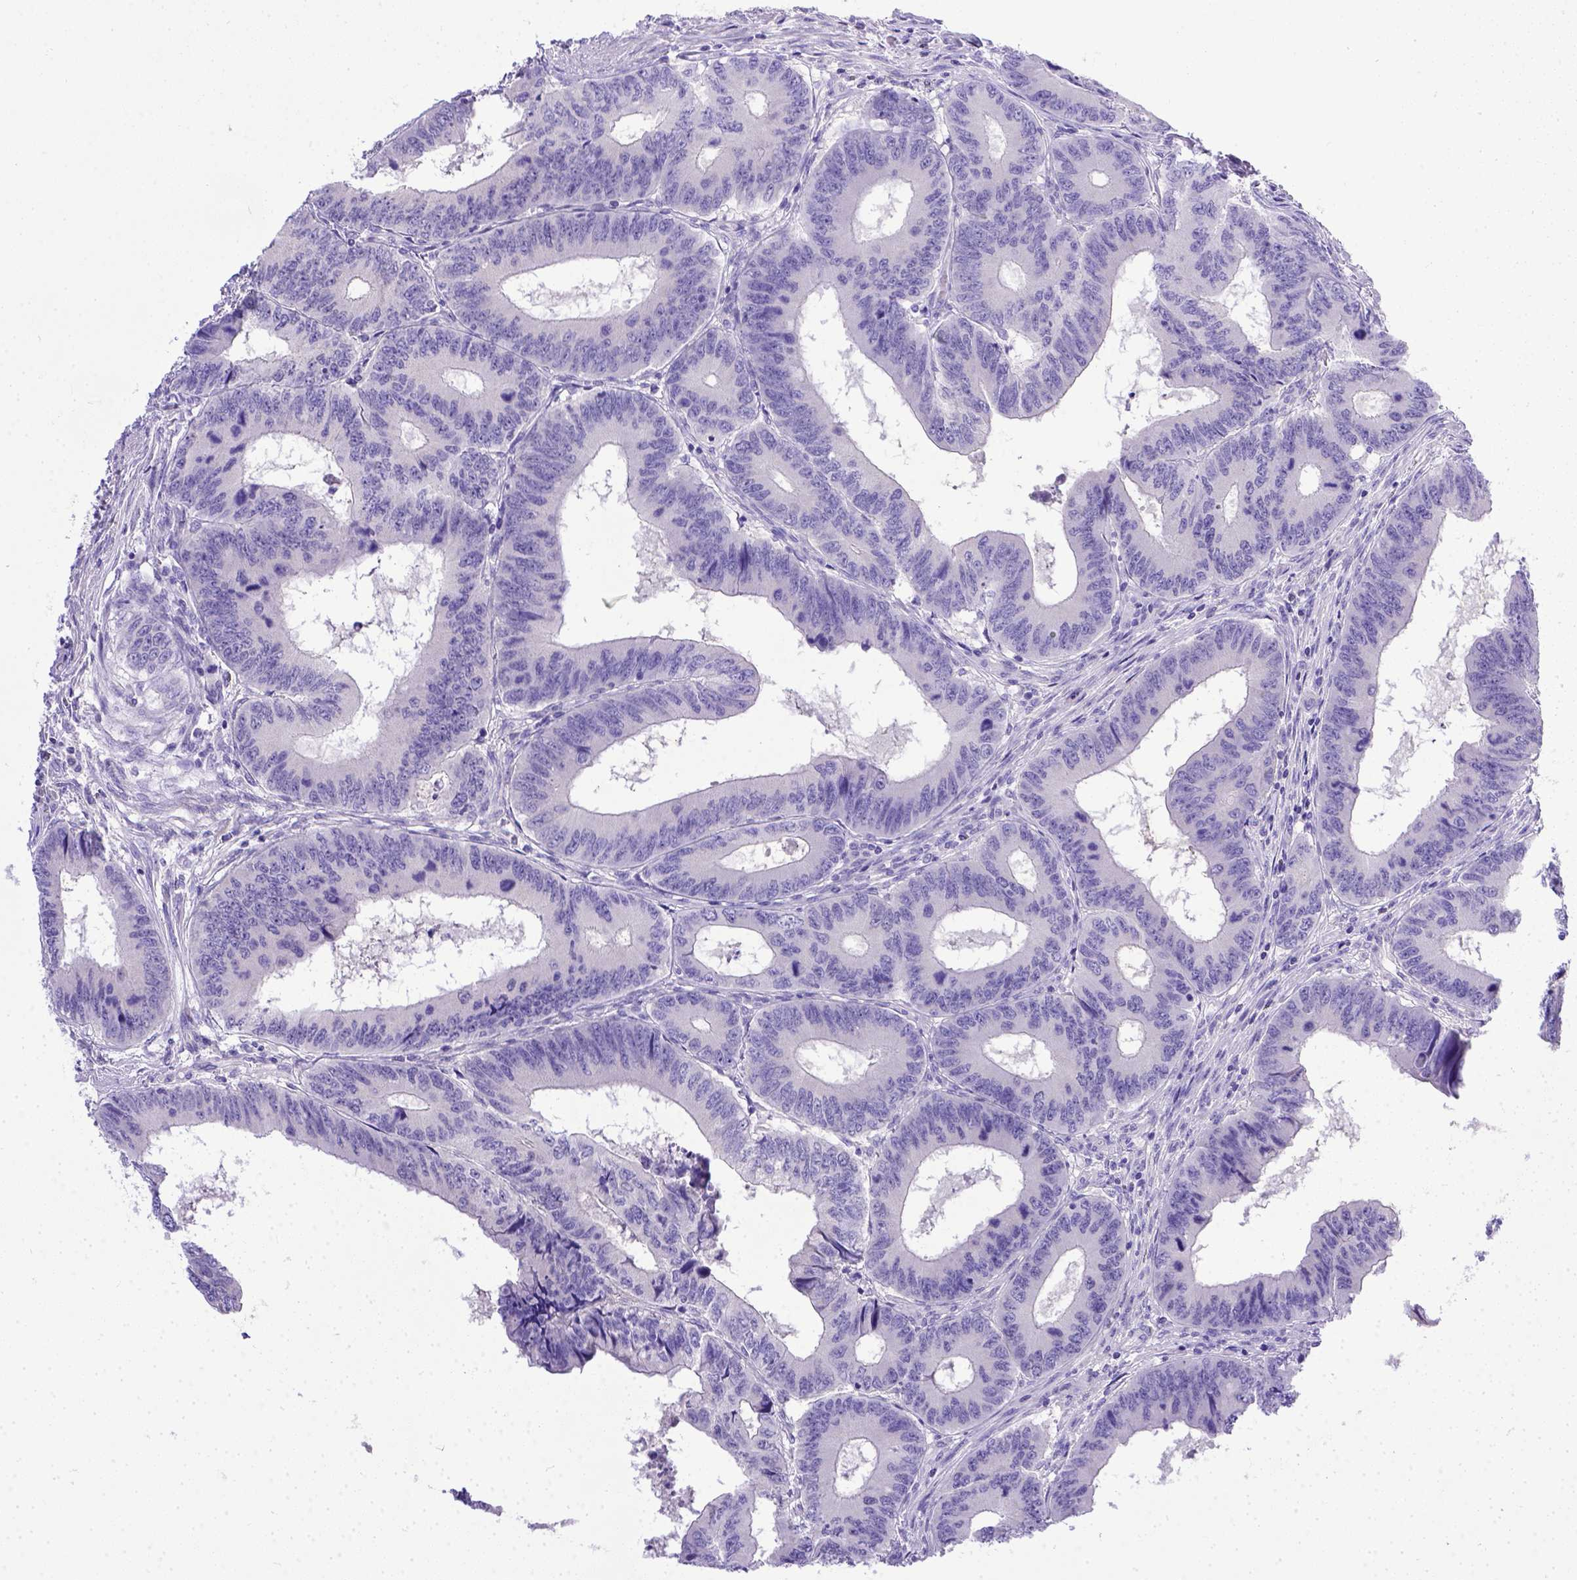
{"staining": {"intensity": "negative", "quantity": "none", "location": "none"}, "tissue": "colorectal cancer", "cell_type": "Tumor cells", "image_type": "cancer", "snomed": [{"axis": "morphology", "description": "Adenocarcinoma, NOS"}, {"axis": "topography", "description": "Colon"}], "caption": "Human colorectal cancer stained for a protein using immunohistochemistry shows no staining in tumor cells.", "gene": "BTN1A1", "patient": {"sex": "male", "age": 53}}